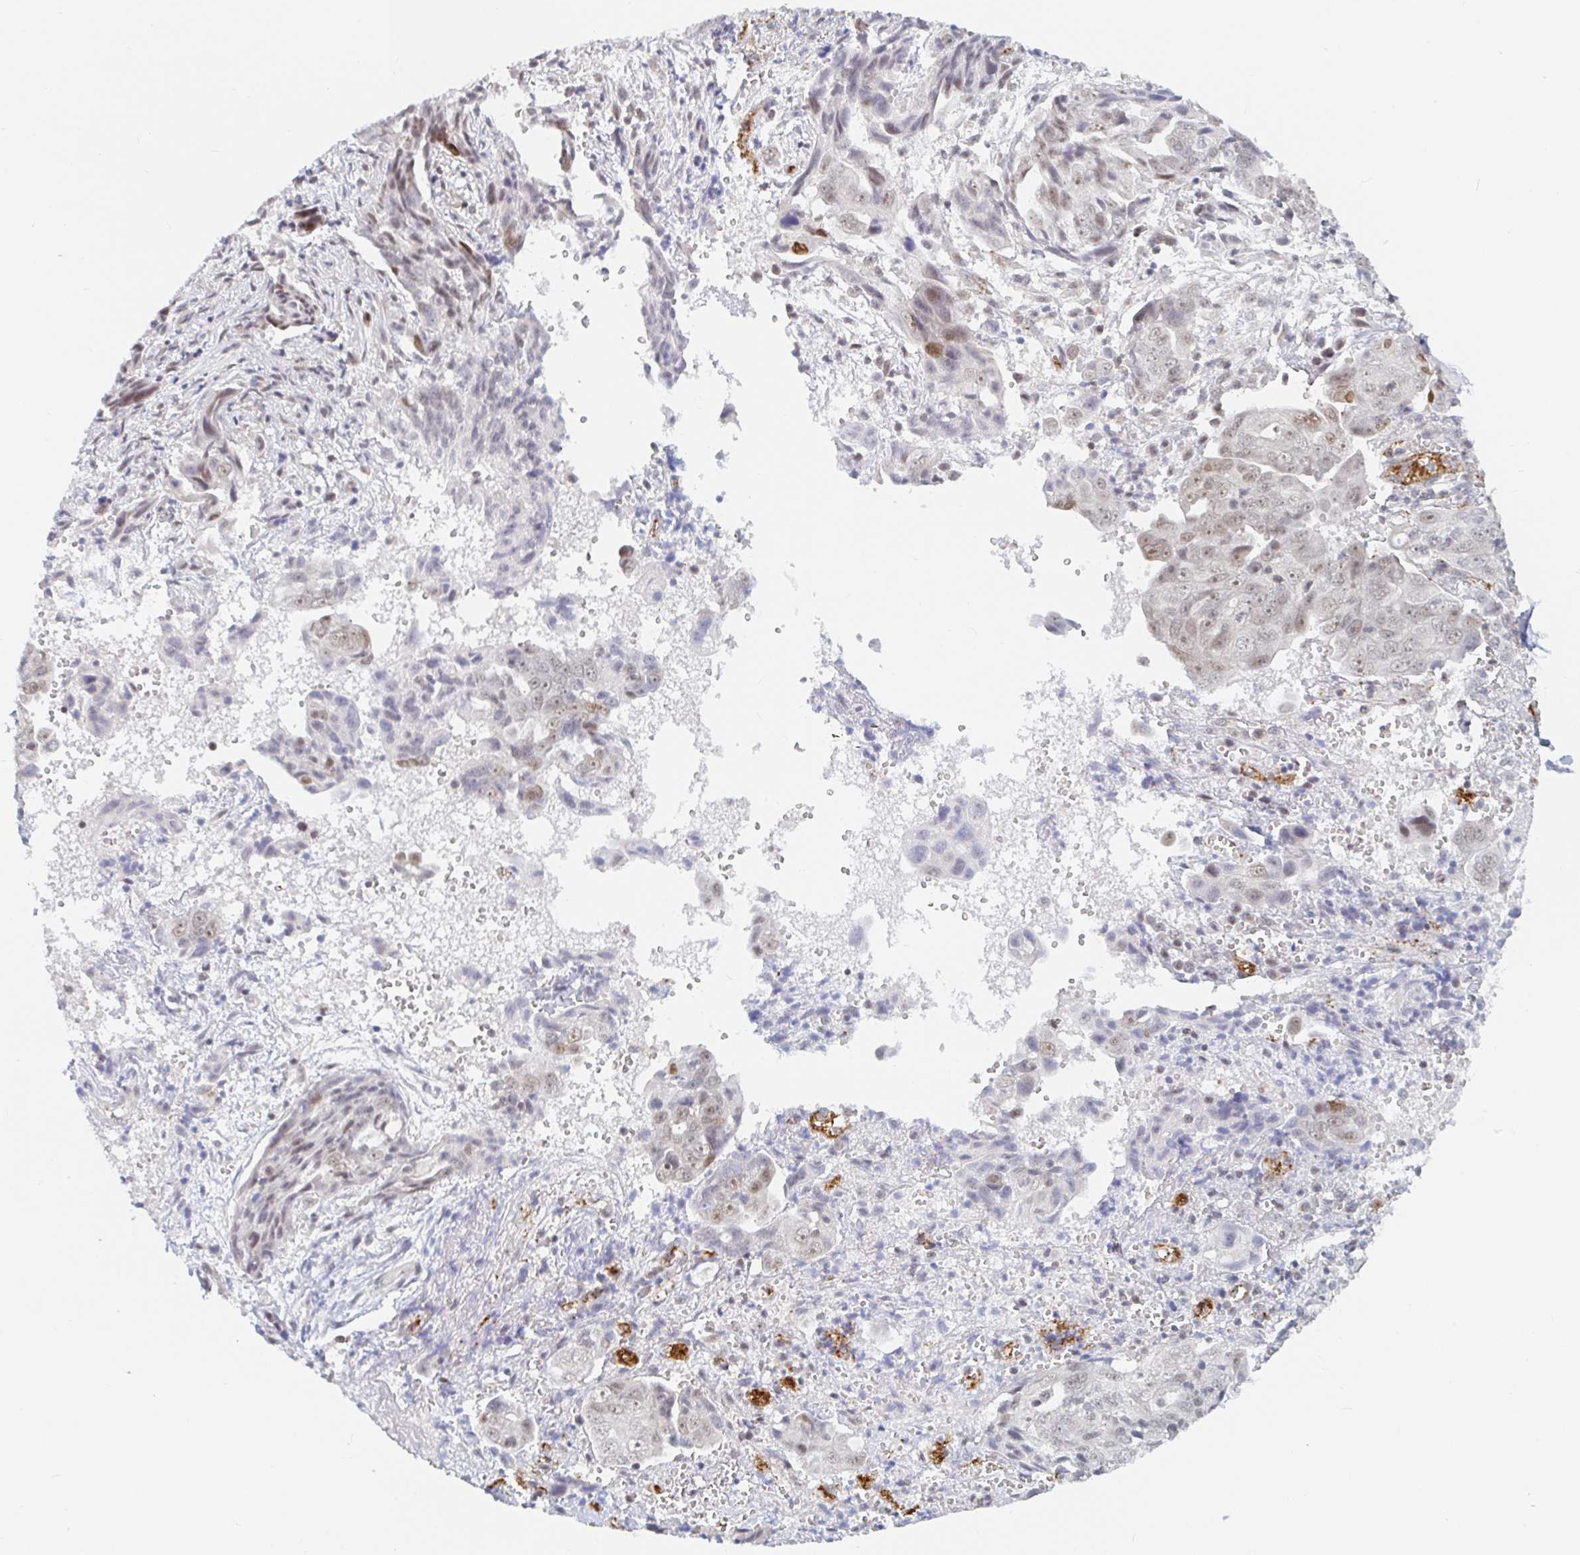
{"staining": {"intensity": "weak", "quantity": ">75%", "location": "nuclear"}, "tissue": "ovarian cancer", "cell_type": "Tumor cells", "image_type": "cancer", "snomed": [{"axis": "morphology", "description": "Carcinoma, endometroid"}, {"axis": "topography", "description": "Ovary"}], "caption": "Ovarian cancer stained with a brown dye demonstrates weak nuclear positive staining in about >75% of tumor cells.", "gene": "CHD2", "patient": {"sex": "female", "age": 70}}